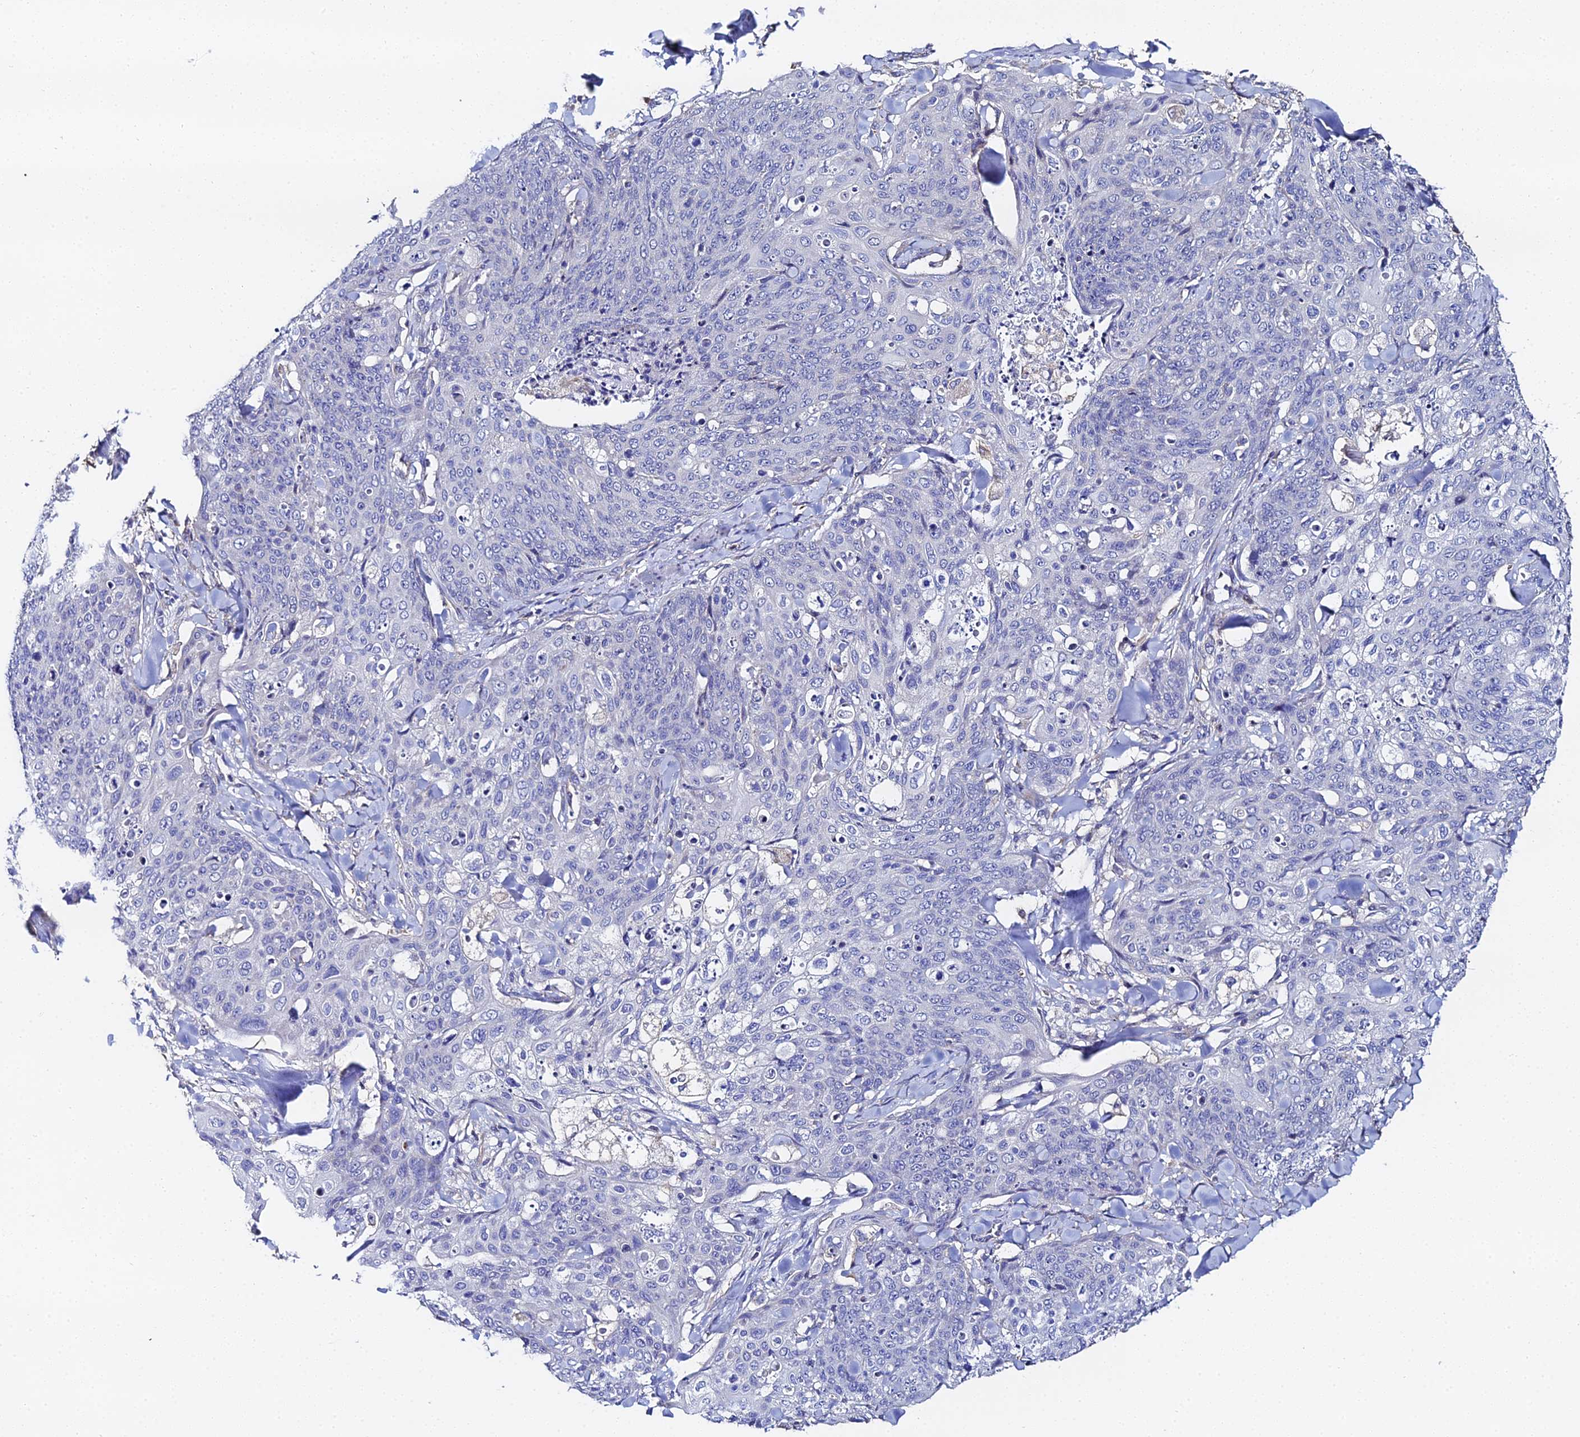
{"staining": {"intensity": "negative", "quantity": "none", "location": "none"}, "tissue": "skin cancer", "cell_type": "Tumor cells", "image_type": "cancer", "snomed": [{"axis": "morphology", "description": "Squamous cell carcinoma, NOS"}, {"axis": "topography", "description": "Skin"}, {"axis": "topography", "description": "Vulva"}], "caption": "Tumor cells are negative for protein expression in human skin cancer (squamous cell carcinoma). (Stains: DAB immunohistochemistry (IHC) with hematoxylin counter stain, Microscopy: brightfield microscopy at high magnification).", "gene": "ENSG00000268674", "patient": {"sex": "female", "age": 85}}